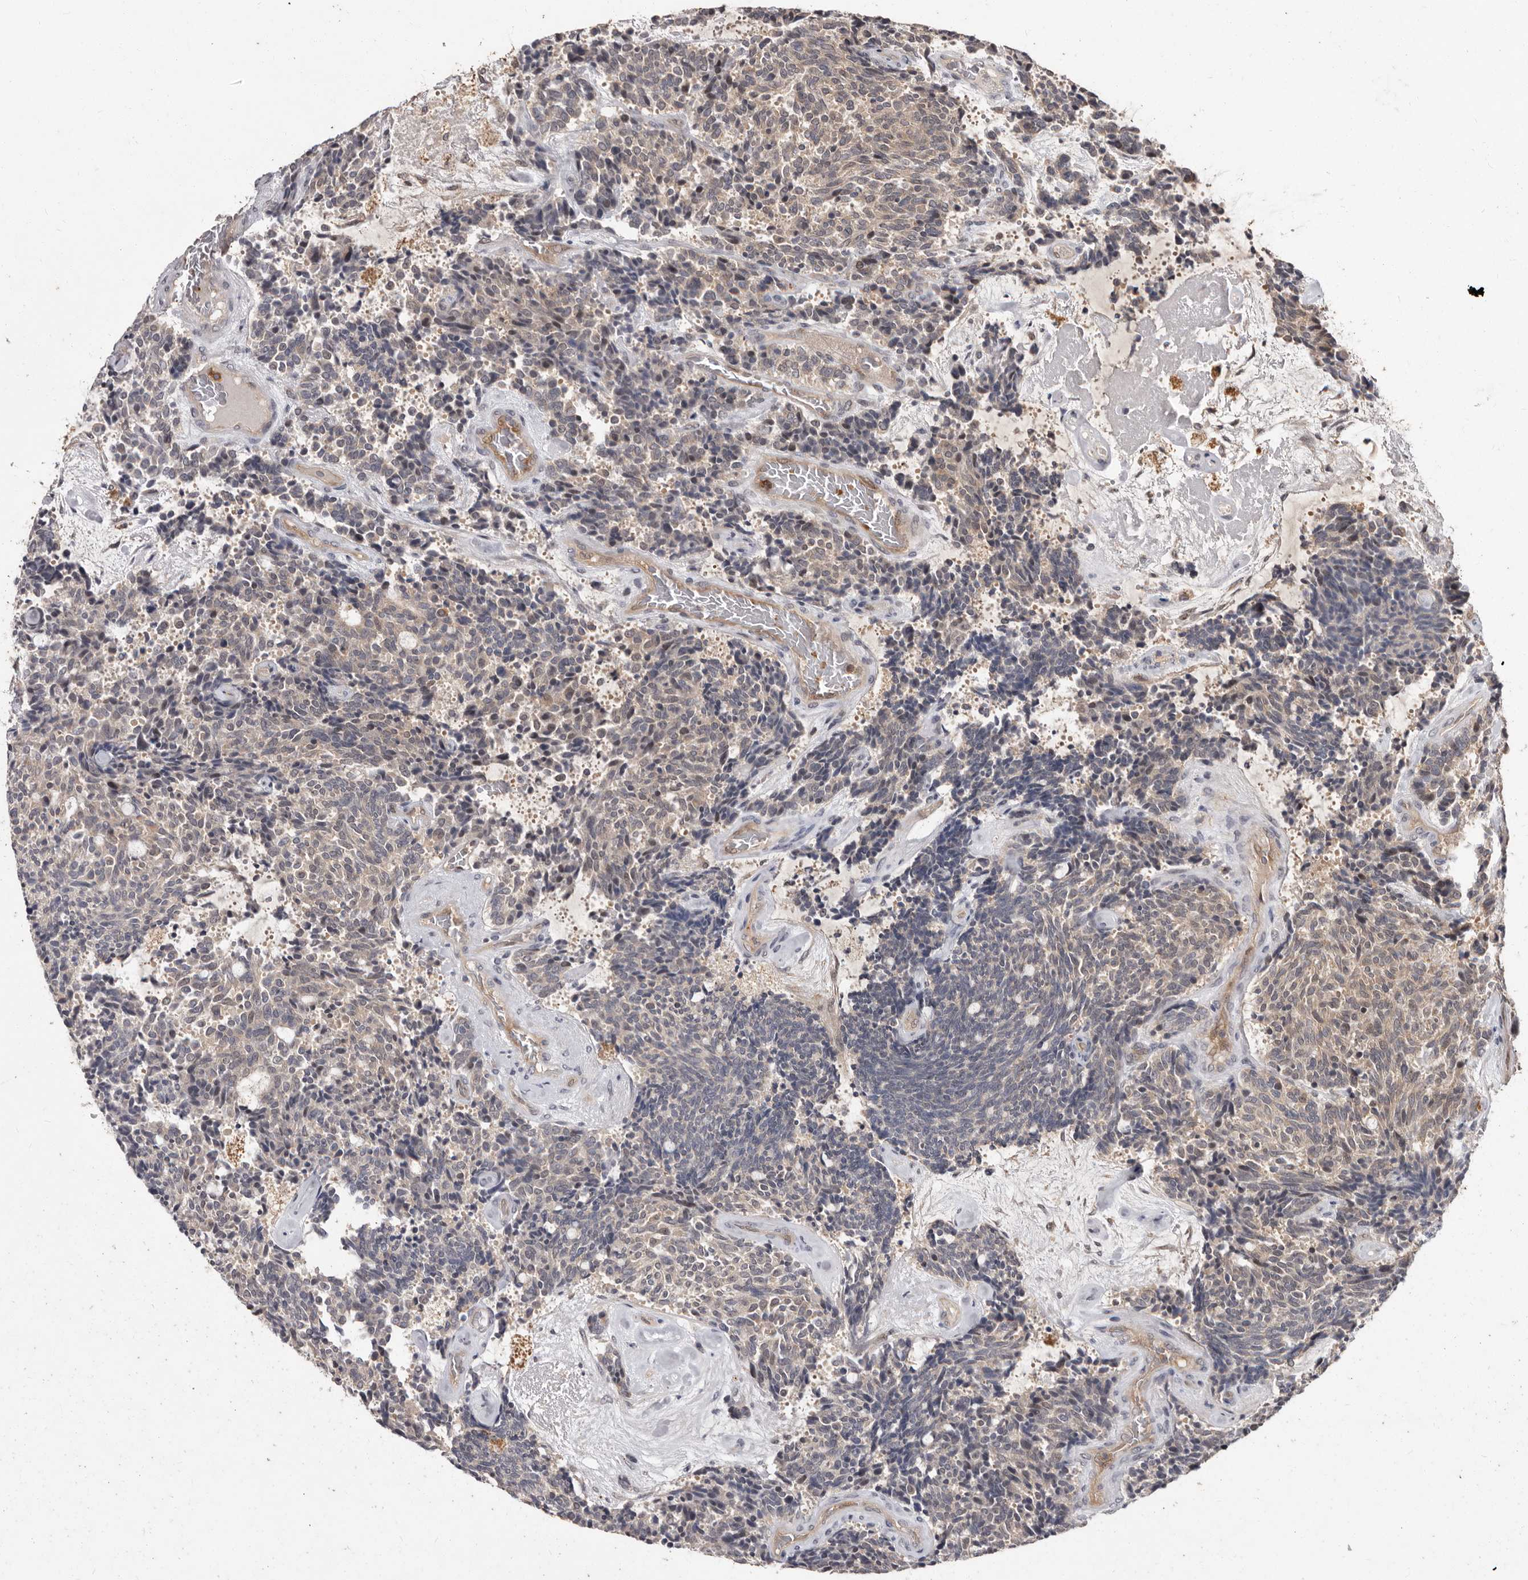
{"staining": {"intensity": "weak", "quantity": "<25%", "location": "cytoplasmic/membranous,nuclear"}, "tissue": "carcinoid", "cell_type": "Tumor cells", "image_type": "cancer", "snomed": [{"axis": "morphology", "description": "Carcinoid, malignant, NOS"}, {"axis": "topography", "description": "Pancreas"}], "caption": "This is an immunohistochemistry image of human malignant carcinoid. There is no positivity in tumor cells.", "gene": "ACLY", "patient": {"sex": "female", "age": 54}}